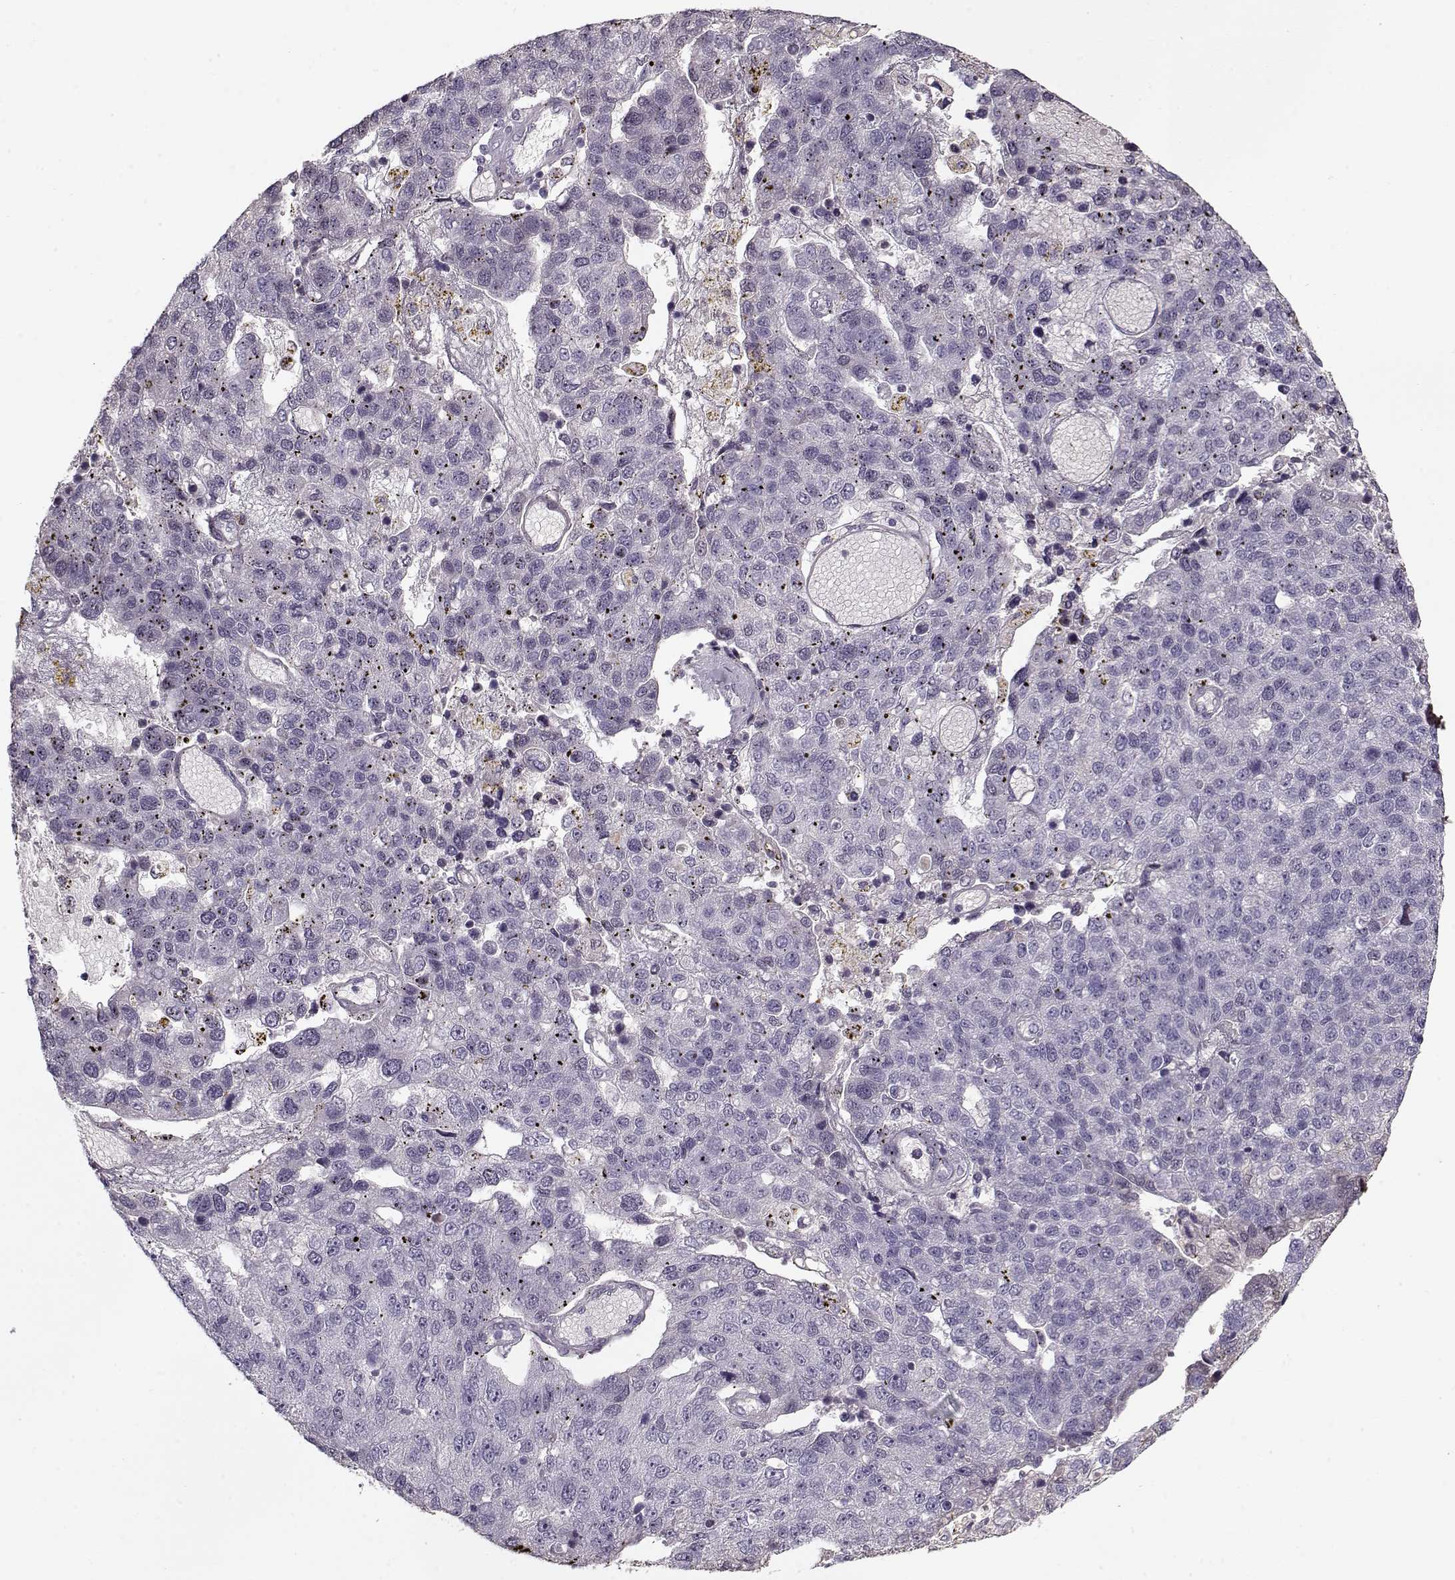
{"staining": {"intensity": "negative", "quantity": "none", "location": "none"}, "tissue": "pancreatic cancer", "cell_type": "Tumor cells", "image_type": "cancer", "snomed": [{"axis": "morphology", "description": "Adenocarcinoma, NOS"}, {"axis": "topography", "description": "Pancreas"}], "caption": "Immunohistochemistry of human pancreatic adenocarcinoma demonstrates no expression in tumor cells.", "gene": "LUM", "patient": {"sex": "female", "age": 61}}